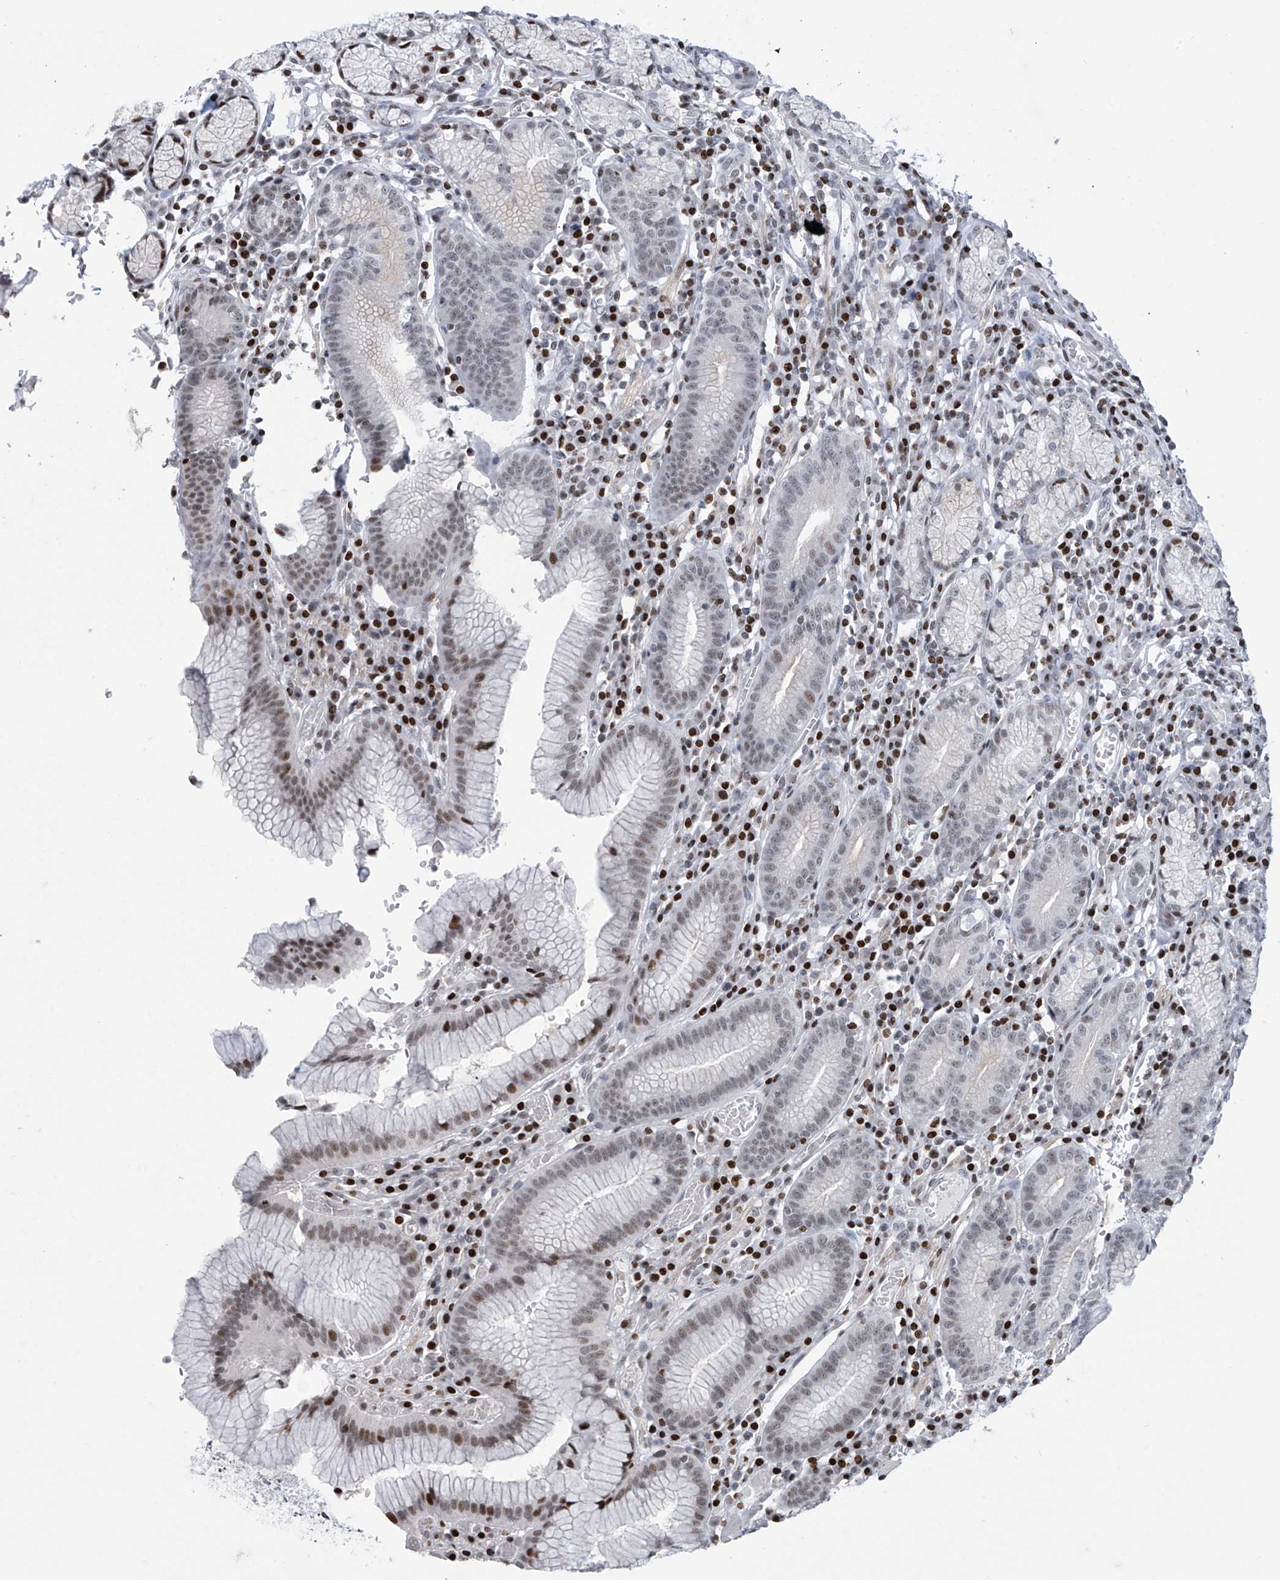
{"staining": {"intensity": "moderate", "quantity": "<25%", "location": "nuclear"}, "tissue": "stomach", "cell_type": "Glandular cells", "image_type": "normal", "snomed": [{"axis": "morphology", "description": "Normal tissue, NOS"}, {"axis": "topography", "description": "Stomach"}], "caption": "Immunohistochemistry (DAB (3,3'-diaminobenzidine)) staining of benign stomach demonstrates moderate nuclear protein expression in about <25% of glandular cells. Immunohistochemistry stains the protein of interest in brown and the nuclei are stained blue.", "gene": "RFX7", "patient": {"sex": "male", "age": 55}}